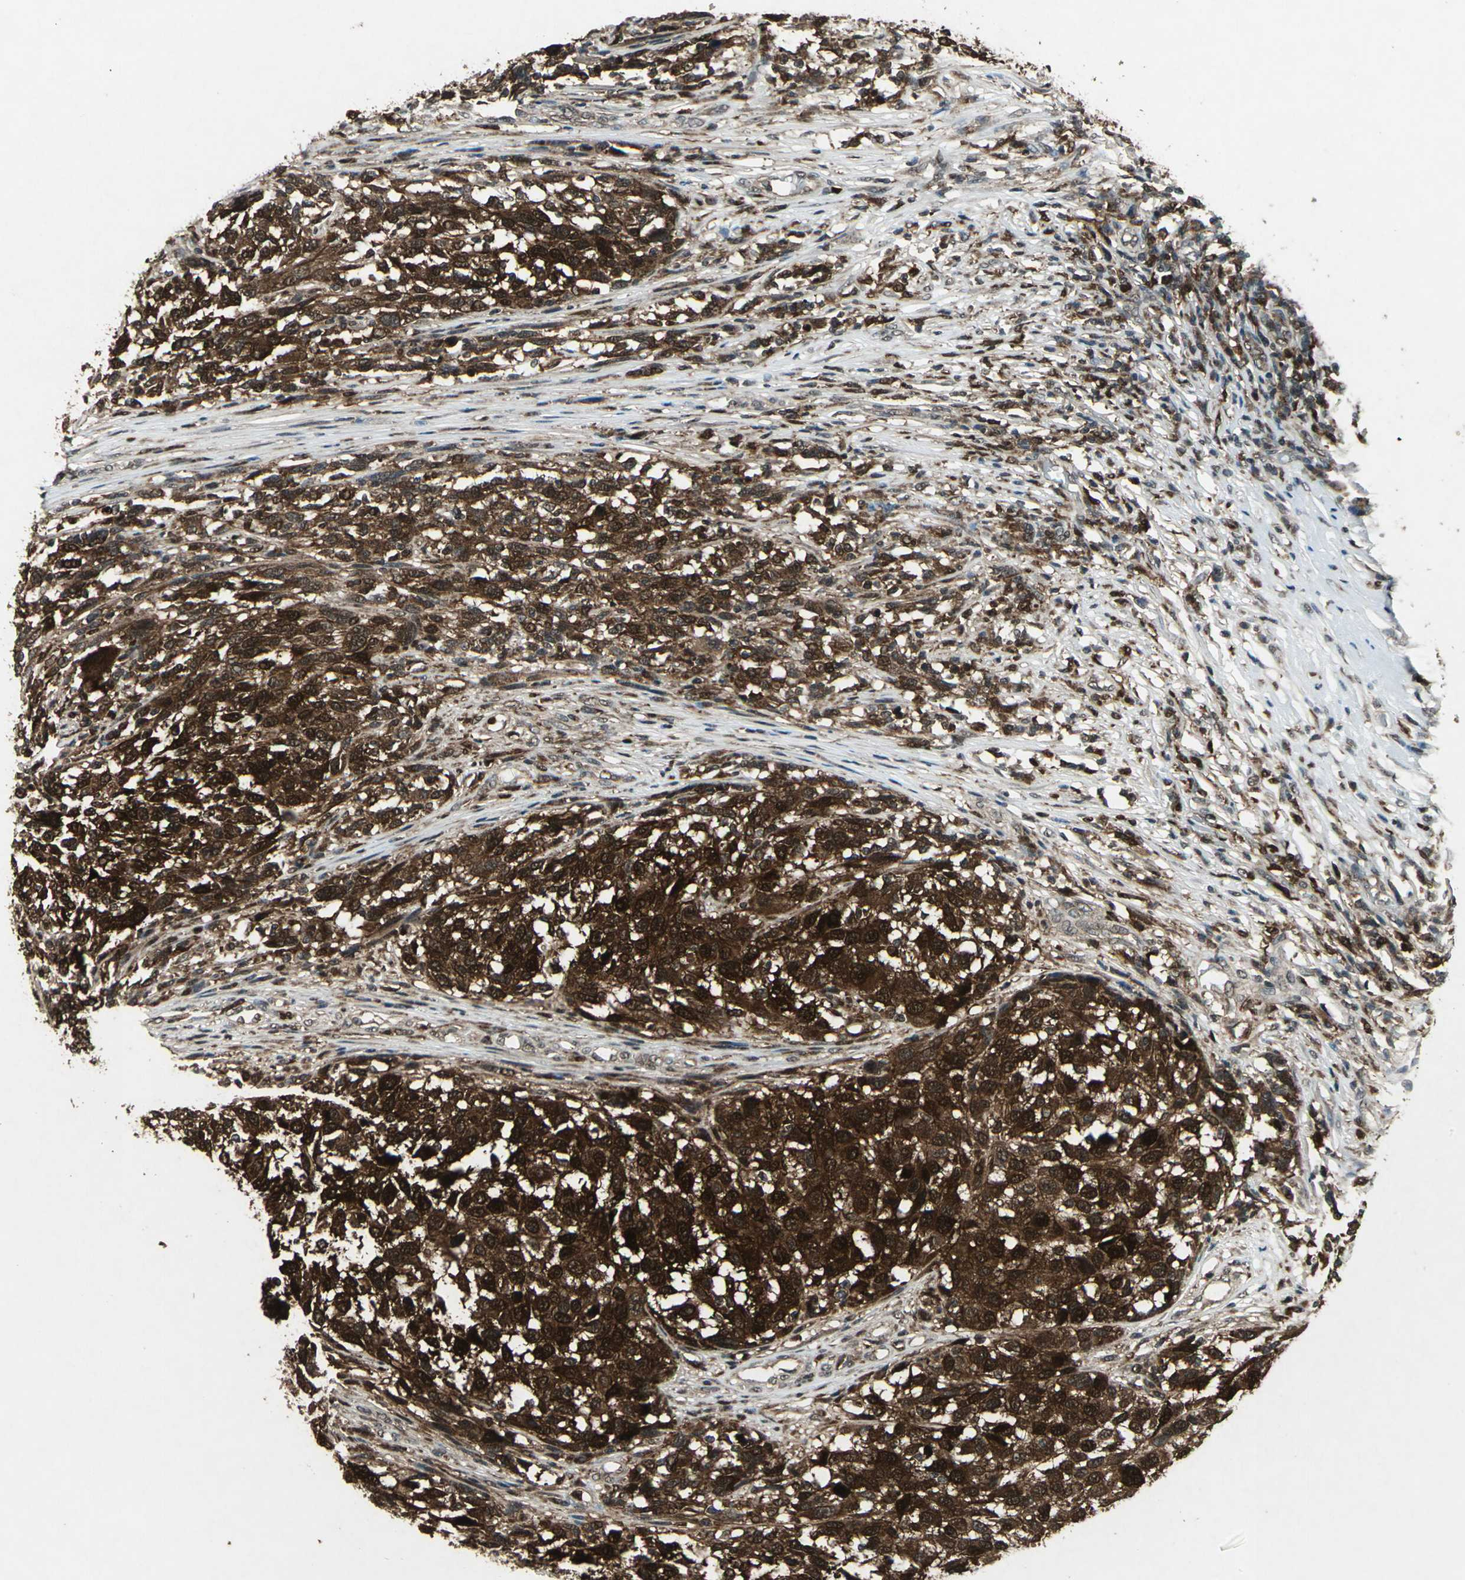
{"staining": {"intensity": "strong", "quantity": ">75%", "location": "cytoplasmic/membranous,nuclear"}, "tissue": "melanoma", "cell_type": "Tumor cells", "image_type": "cancer", "snomed": [{"axis": "morphology", "description": "Malignant melanoma, Metastatic site"}, {"axis": "topography", "description": "Lymph node"}], "caption": "IHC staining of malignant melanoma (metastatic site), which displays high levels of strong cytoplasmic/membranous and nuclear expression in approximately >75% of tumor cells indicating strong cytoplasmic/membranous and nuclear protein staining. The staining was performed using DAB (brown) for protein detection and nuclei were counterstained in hematoxylin (blue).", "gene": "PYCARD", "patient": {"sex": "male", "age": 61}}